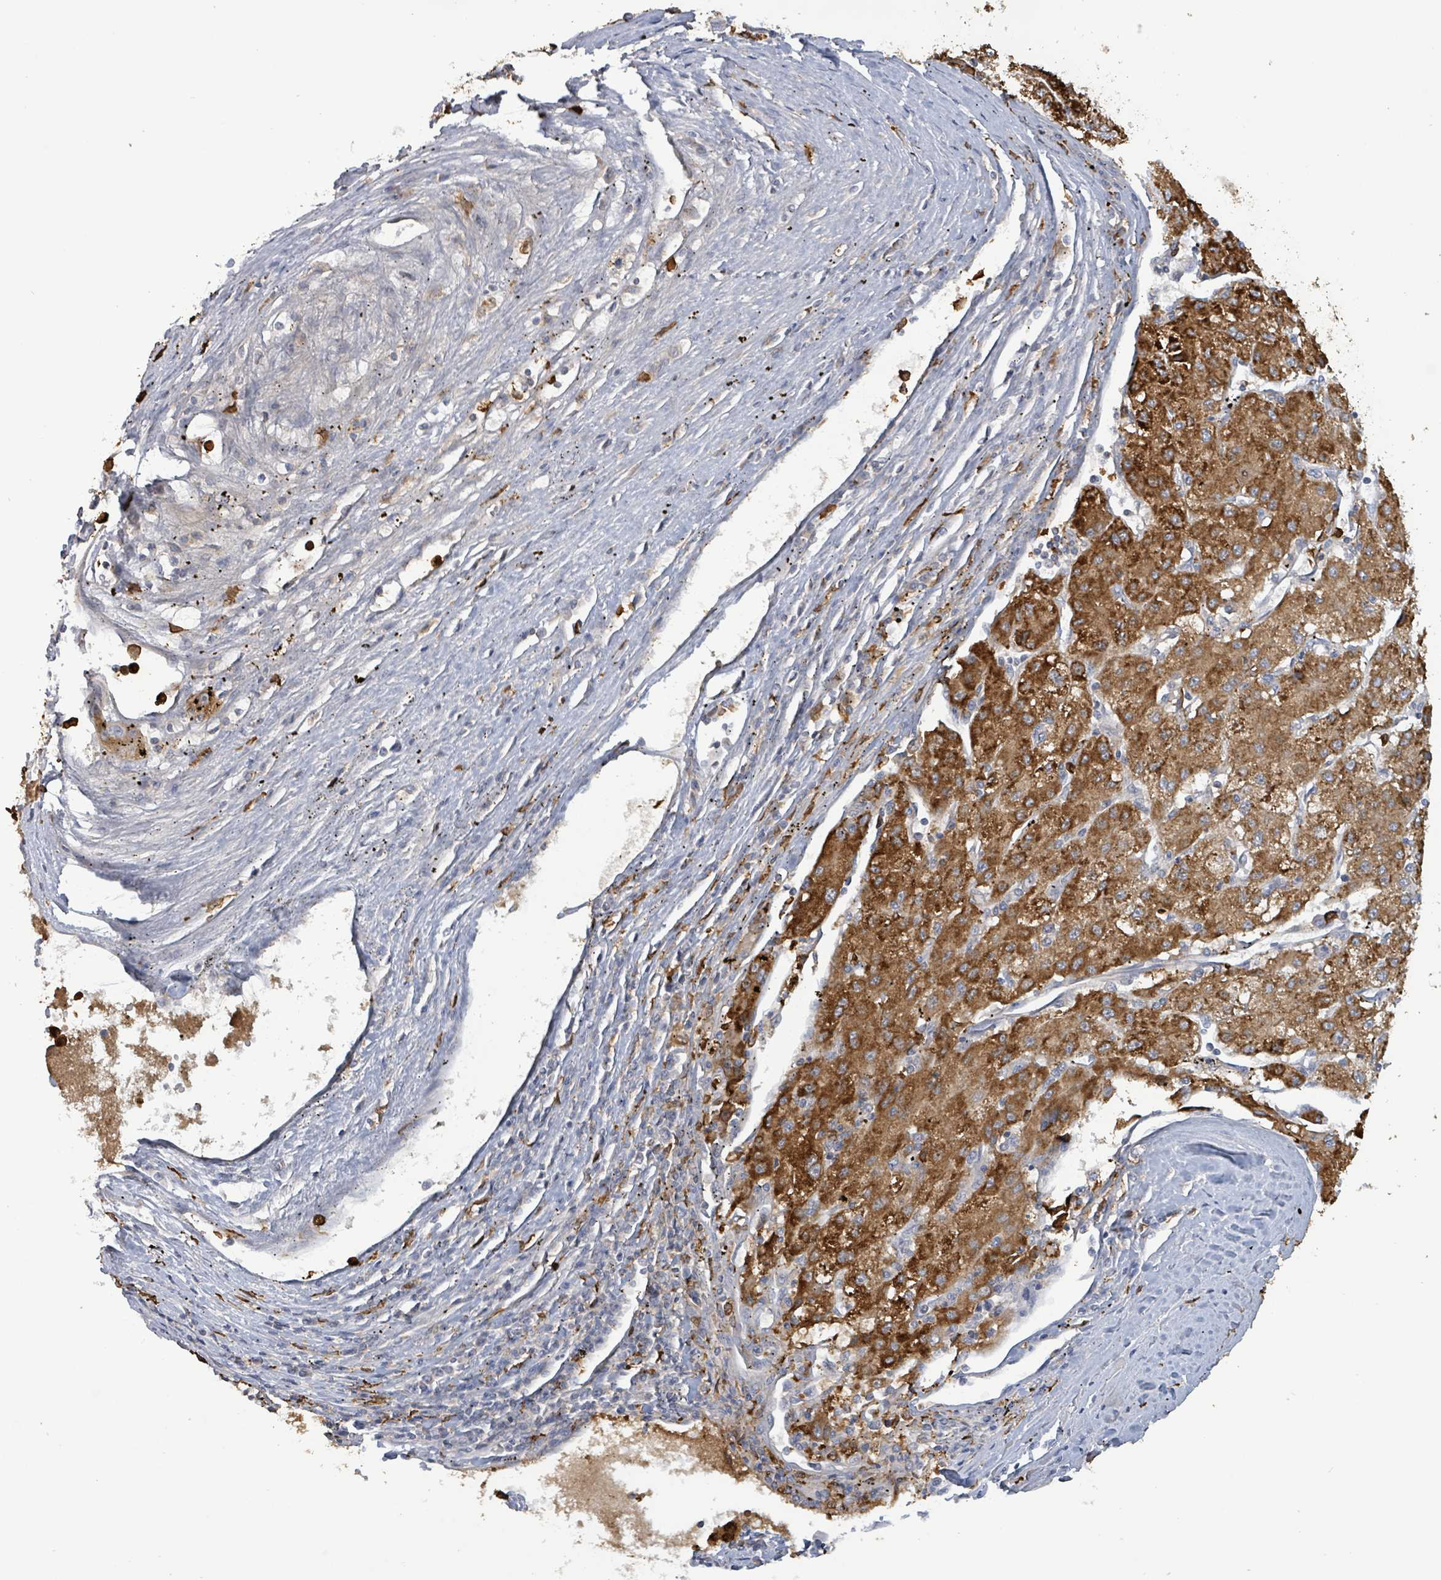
{"staining": {"intensity": "strong", "quantity": "25%-75%", "location": "cytoplasmic/membranous"}, "tissue": "liver cancer", "cell_type": "Tumor cells", "image_type": "cancer", "snomed": [{"axis": "morphology", "description": "Carcinoma, Hepatocellular, NOS"}, {"axis": "topography", "description": "Liver"}], "caption": "Immunohistochemistry (IHC) image of human liver cancer (hepatocellular carcinoma) stained for a protein (brown), which demonstrates high levels of strong cytoplasmic/membranous positivity in about 25%-75% of tumor cells.", "gene": "FAM210A", "patient": {"sex": "male", "age": 72}}